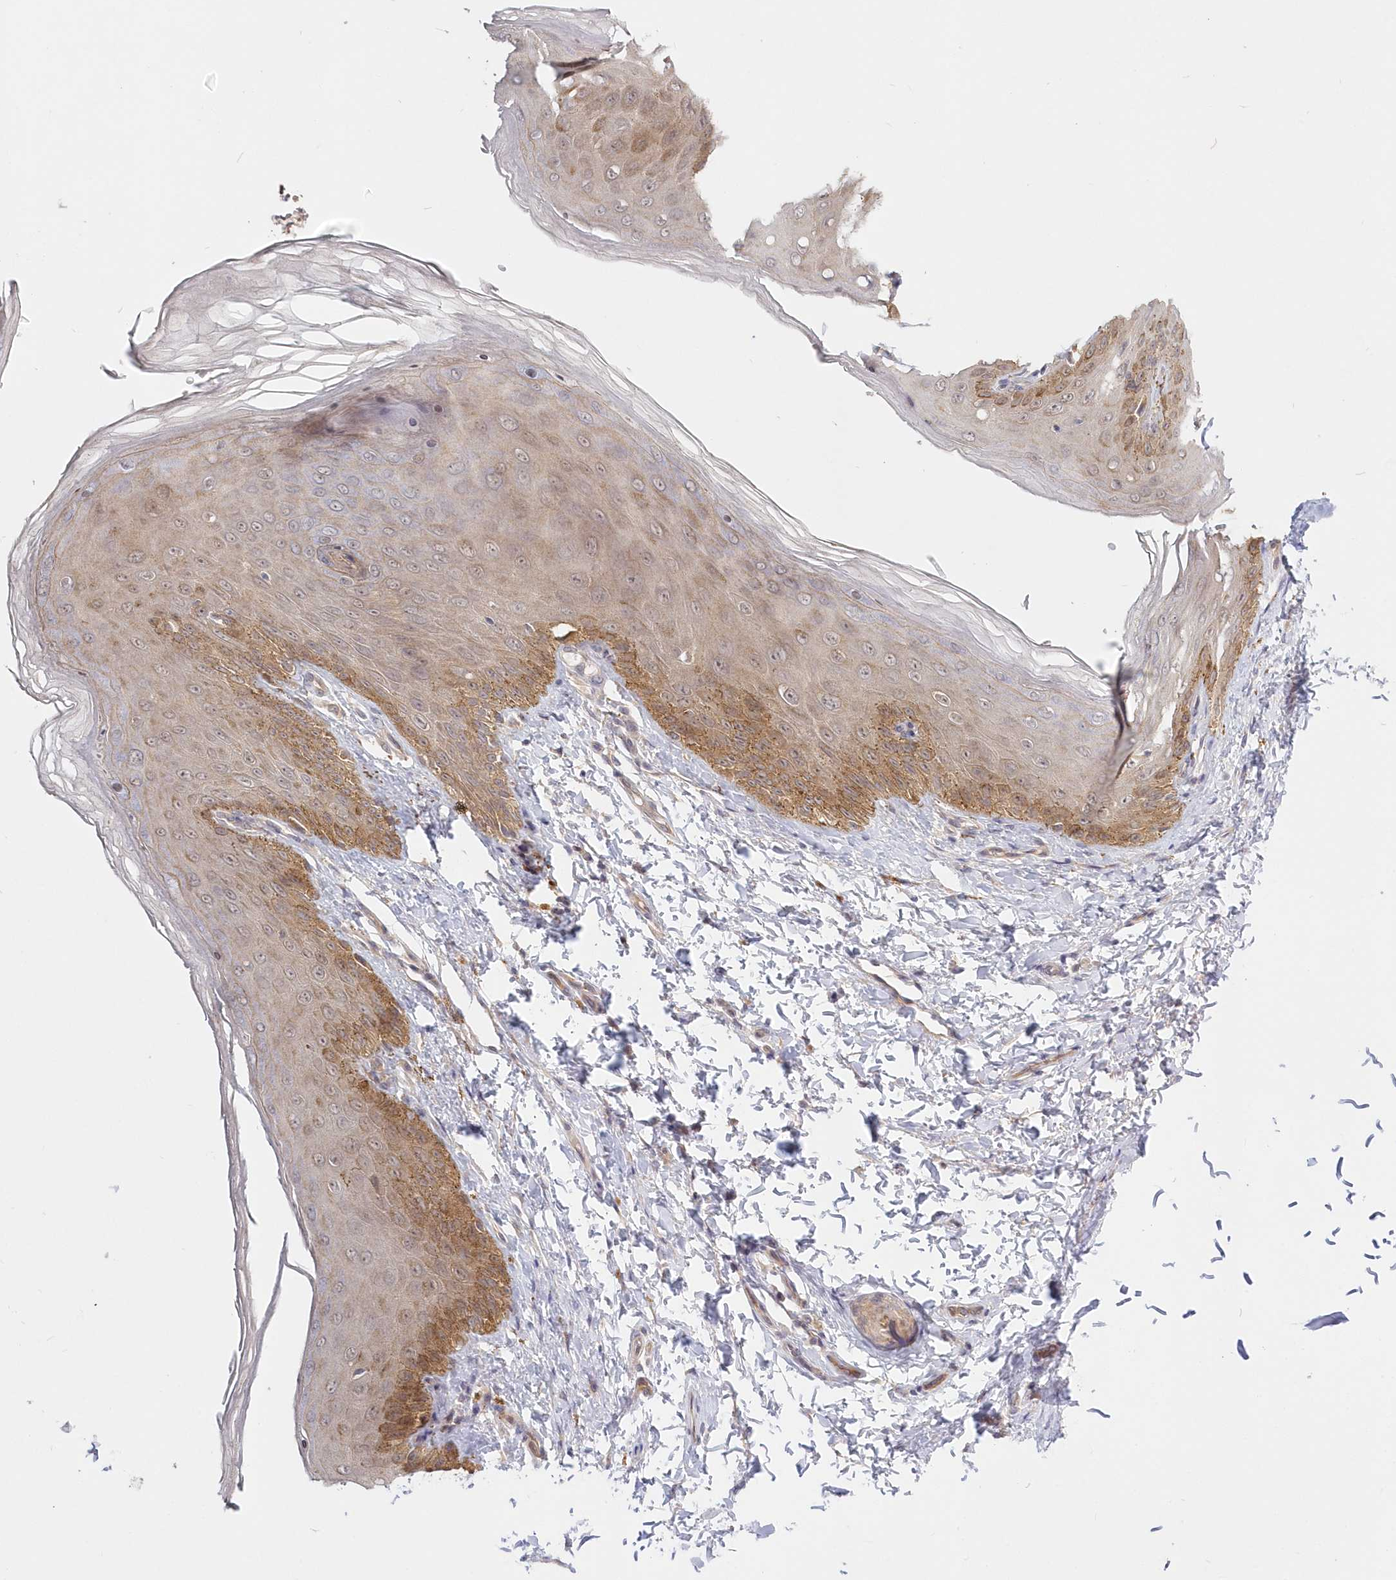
{"staining": {"intensity": "moderate", "quantity": ">75%", "location": "cytoplasmic/membranous"}, "tissue": "skin", "cell_type": "Epidermal cells", "image_type": "normal", "snomed": [{"axis": "morphology", "description": "Normal tissue, NOS"}, {"axis": "topography", "description": "Anal"}], "caption": "Epidermal cells demonstrate medium levels of moderate cytoplasmic/membranous positivity in about >75% of cells in unremarkable skin. (IHC, brightfield microscopy, high magnification).", "gene": "KATNA1", "patient": {"sex": "male", "age": 44}}